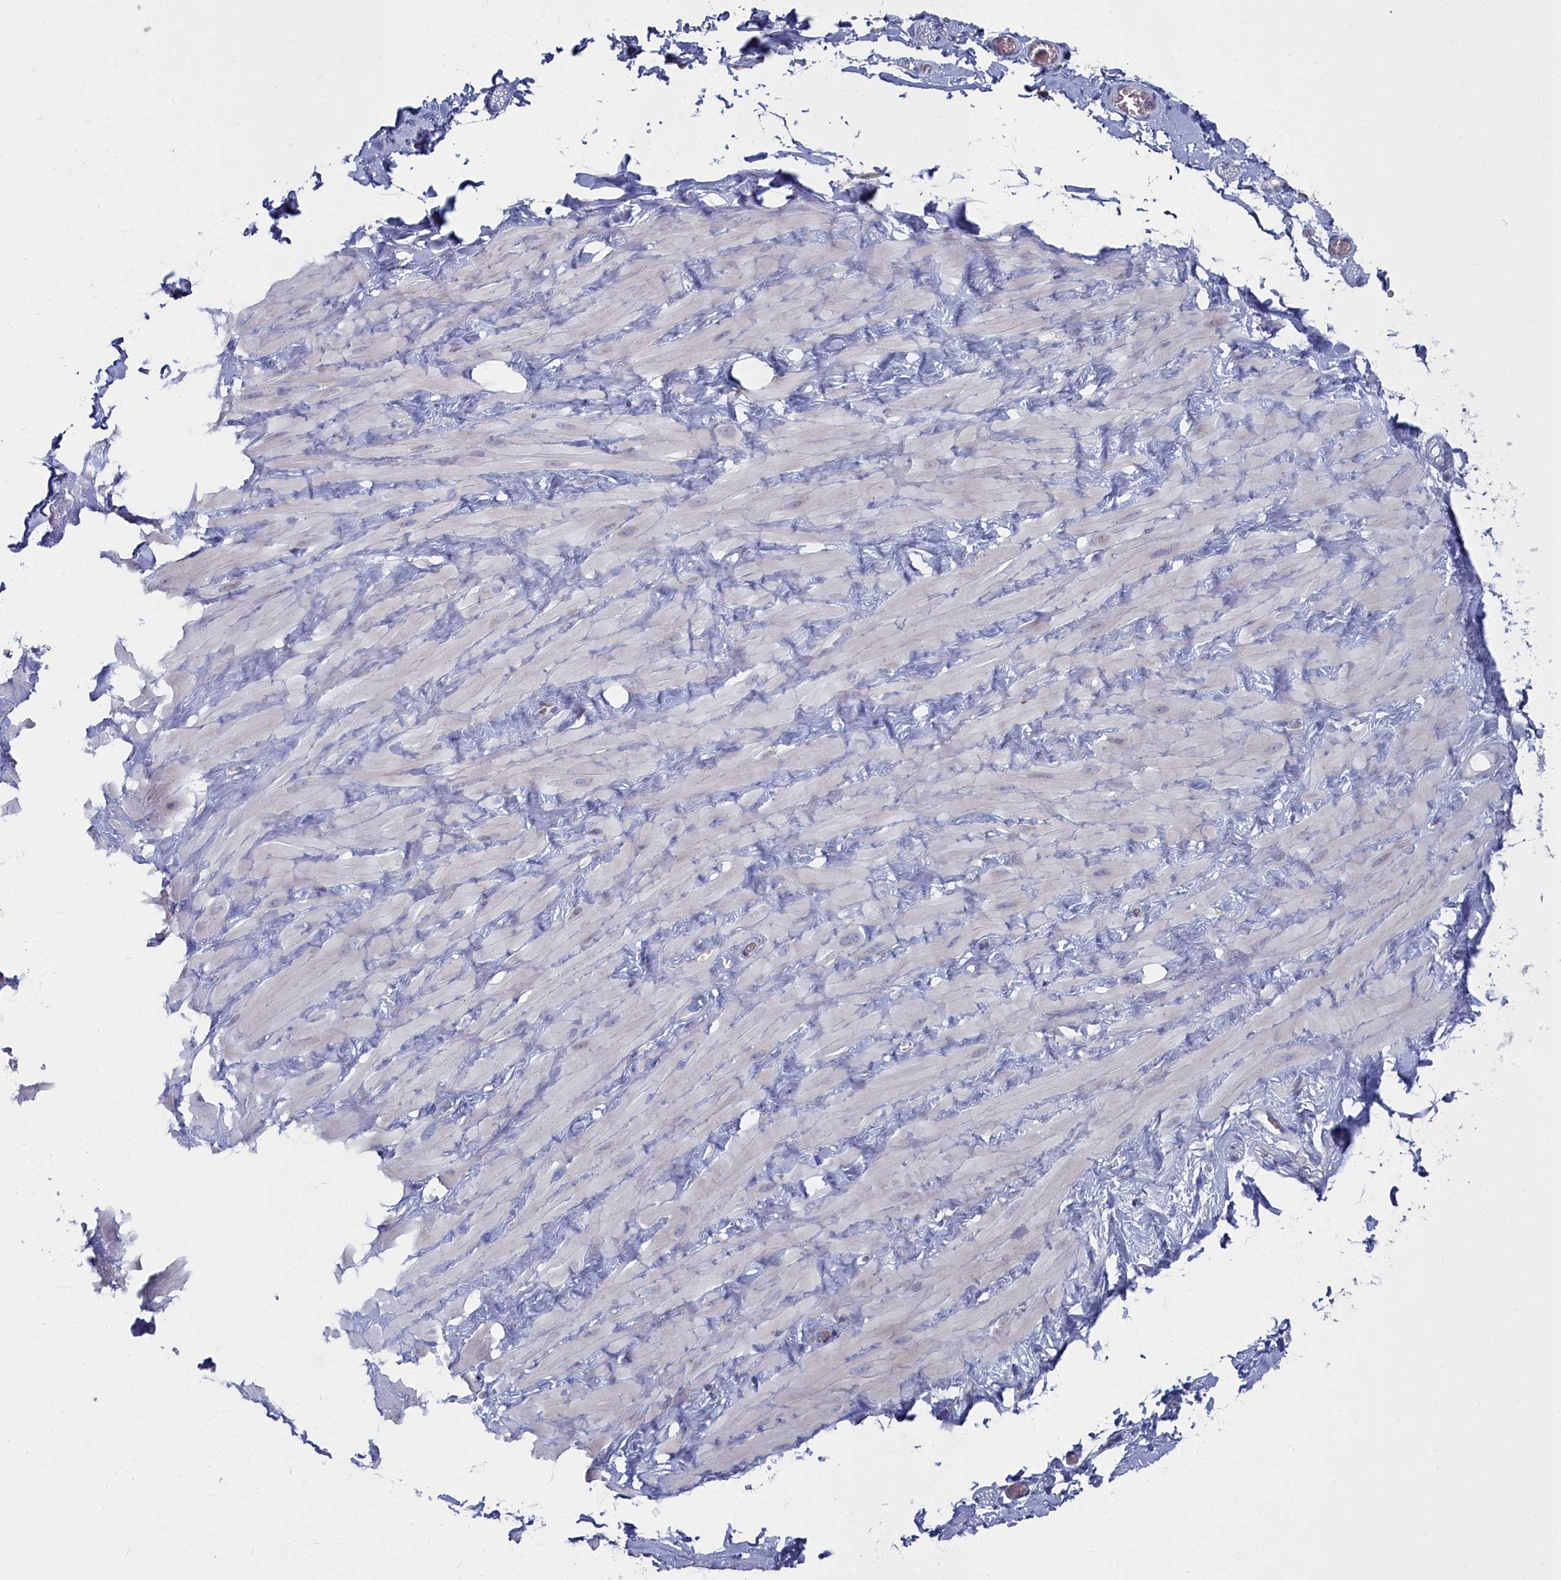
{"staining": {"intensity": "negative", "quantity": "none", "location": "none"}, "tissue": "adipose tissue", "cell_type": "Adipocytes", "image_type": "normal", "snomed": [{"axis": "morphology", "description": "Normal tissue, NOS"}, {"axis": "topography", "description": "Soft tissue"}, {"axis": "topography", "description": "Adipose tissue"}, {"axis": "topography", "description": "Vascular tissue"}, {"axis": "topography", "description": "Peripheral nerve tissue"}], "caption": "Immunohistochemical staining of benign adipose tissue reveals no significant positivity in adipocytes.", "gene": "CCDC149", "patient": {"sex": "male", "age": 46}}